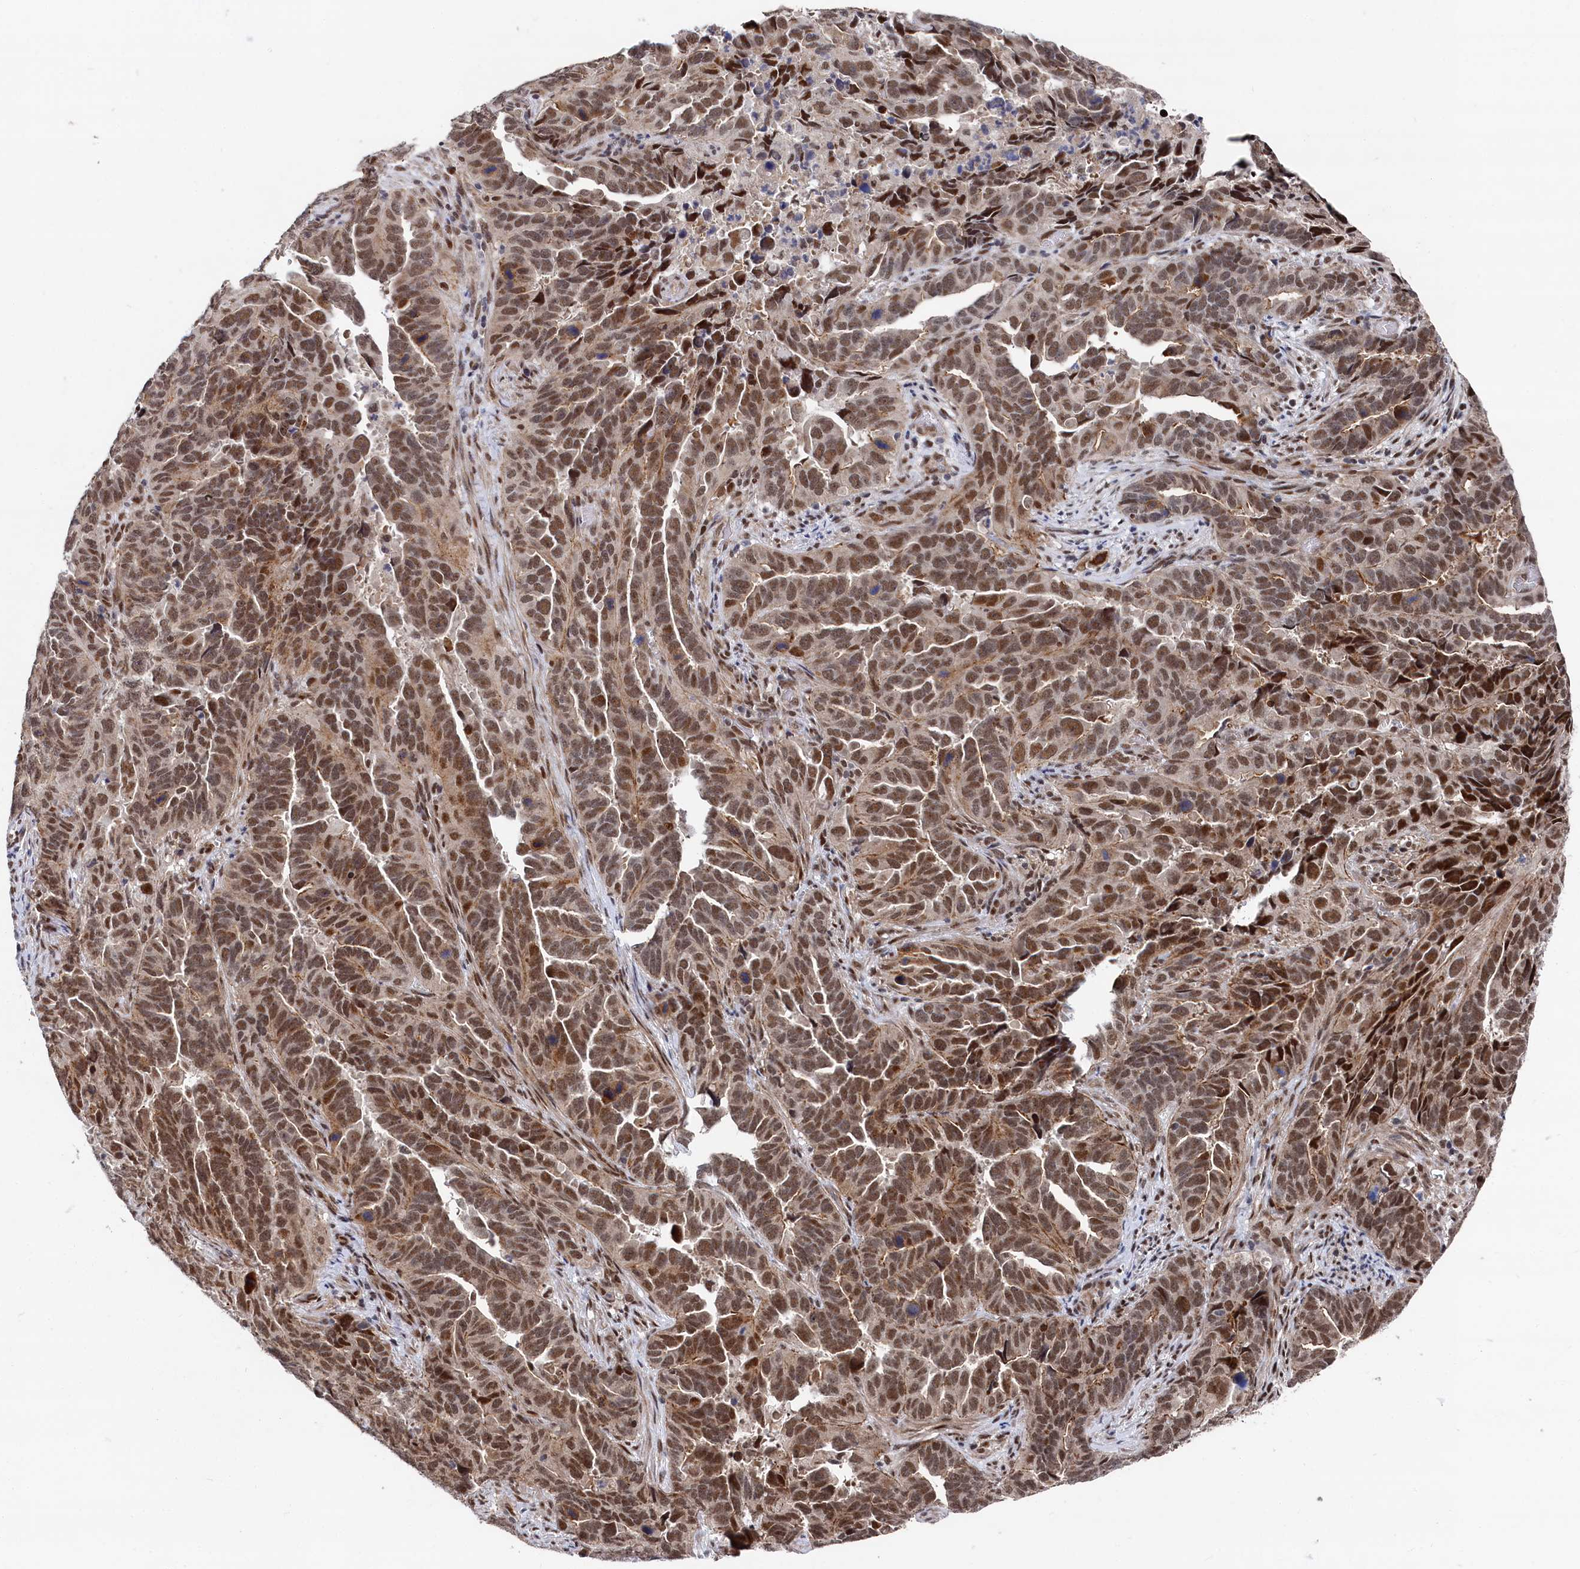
{"staining": {"intensity": "moderate", "quantity": ">75%", "location": "nuclear"}, "tissue": "endometrial cancer", "cell_type": "Tumor cells", "image_type": "cancer", "snomed": [{"axis": "morphology", "description": "Adenocarcinoma, NOS"}, {"axis": "topography", "description": "Endometrium"}], "caption": "Immunohistochemical staining of human endometrial cancer exhibits moderate nuclear protein staining in approximately >75% of tumor cells.", "gene": "BUB3", "patient": {"sex": "female", "age": 65}}